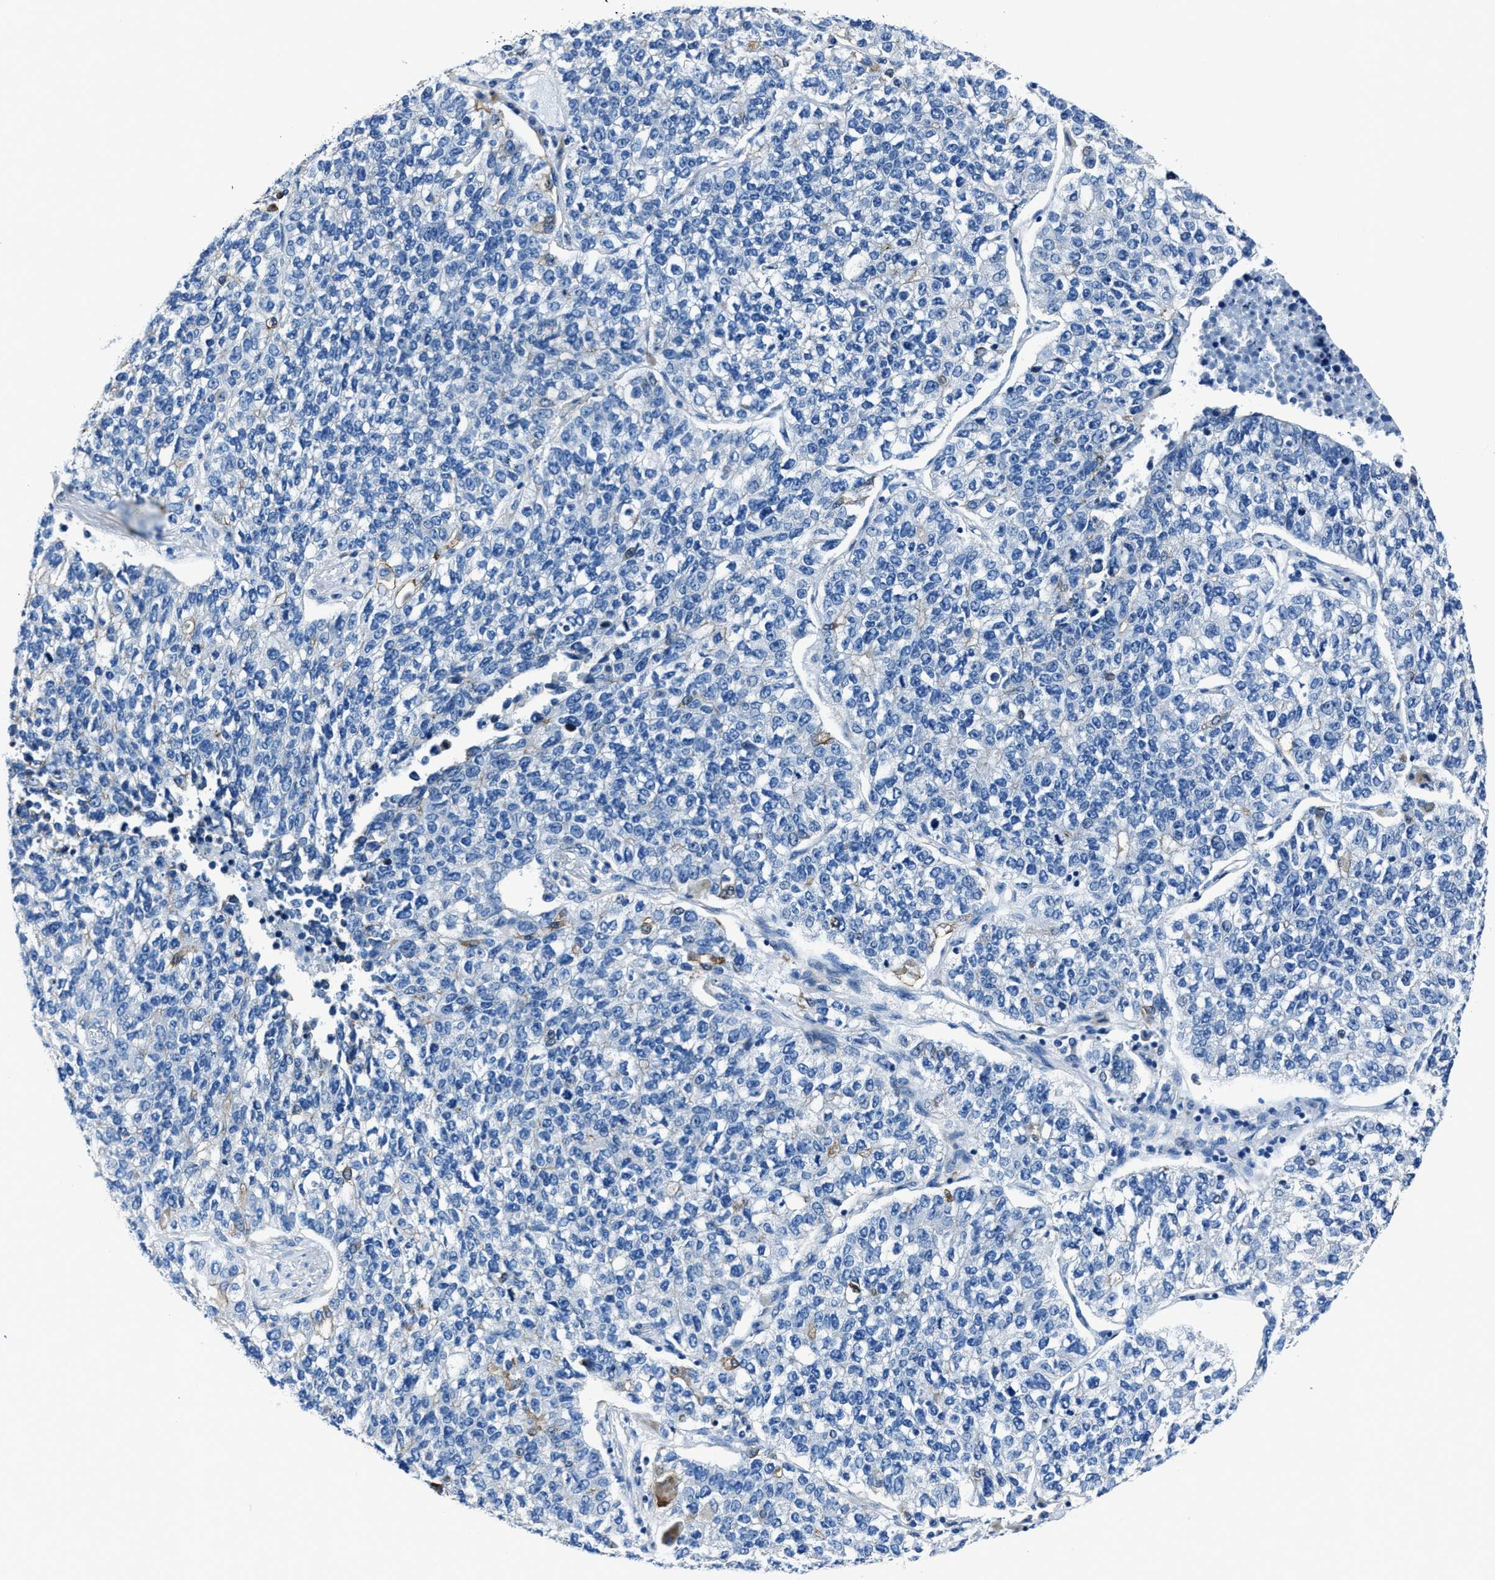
{"staining": {"intensity": "negative", "quantity": "none", "location": "none"}, "tissue": "lung cancer", "cell_type": "Tumor cells", "image_type": "cancer", "snomed": [{"axis": "morphology", "description": "Adenocarcinoma, NOS"}, {"axis": "topography", "description": "Lung"}], "caption": "Lung cancer (adenocarcinoma) was stained to show a protein in brown. There is no significant staining in tumor cells. (Stains: DAB (3,3'-diaminobenzidine) immunohistochemistry (IHC) with hematoxylin counter stain, Microscopy: brightfield microscopy at high magnification).", "gene": "LMO7", "patient": {"sex": "male", "age": 49}}